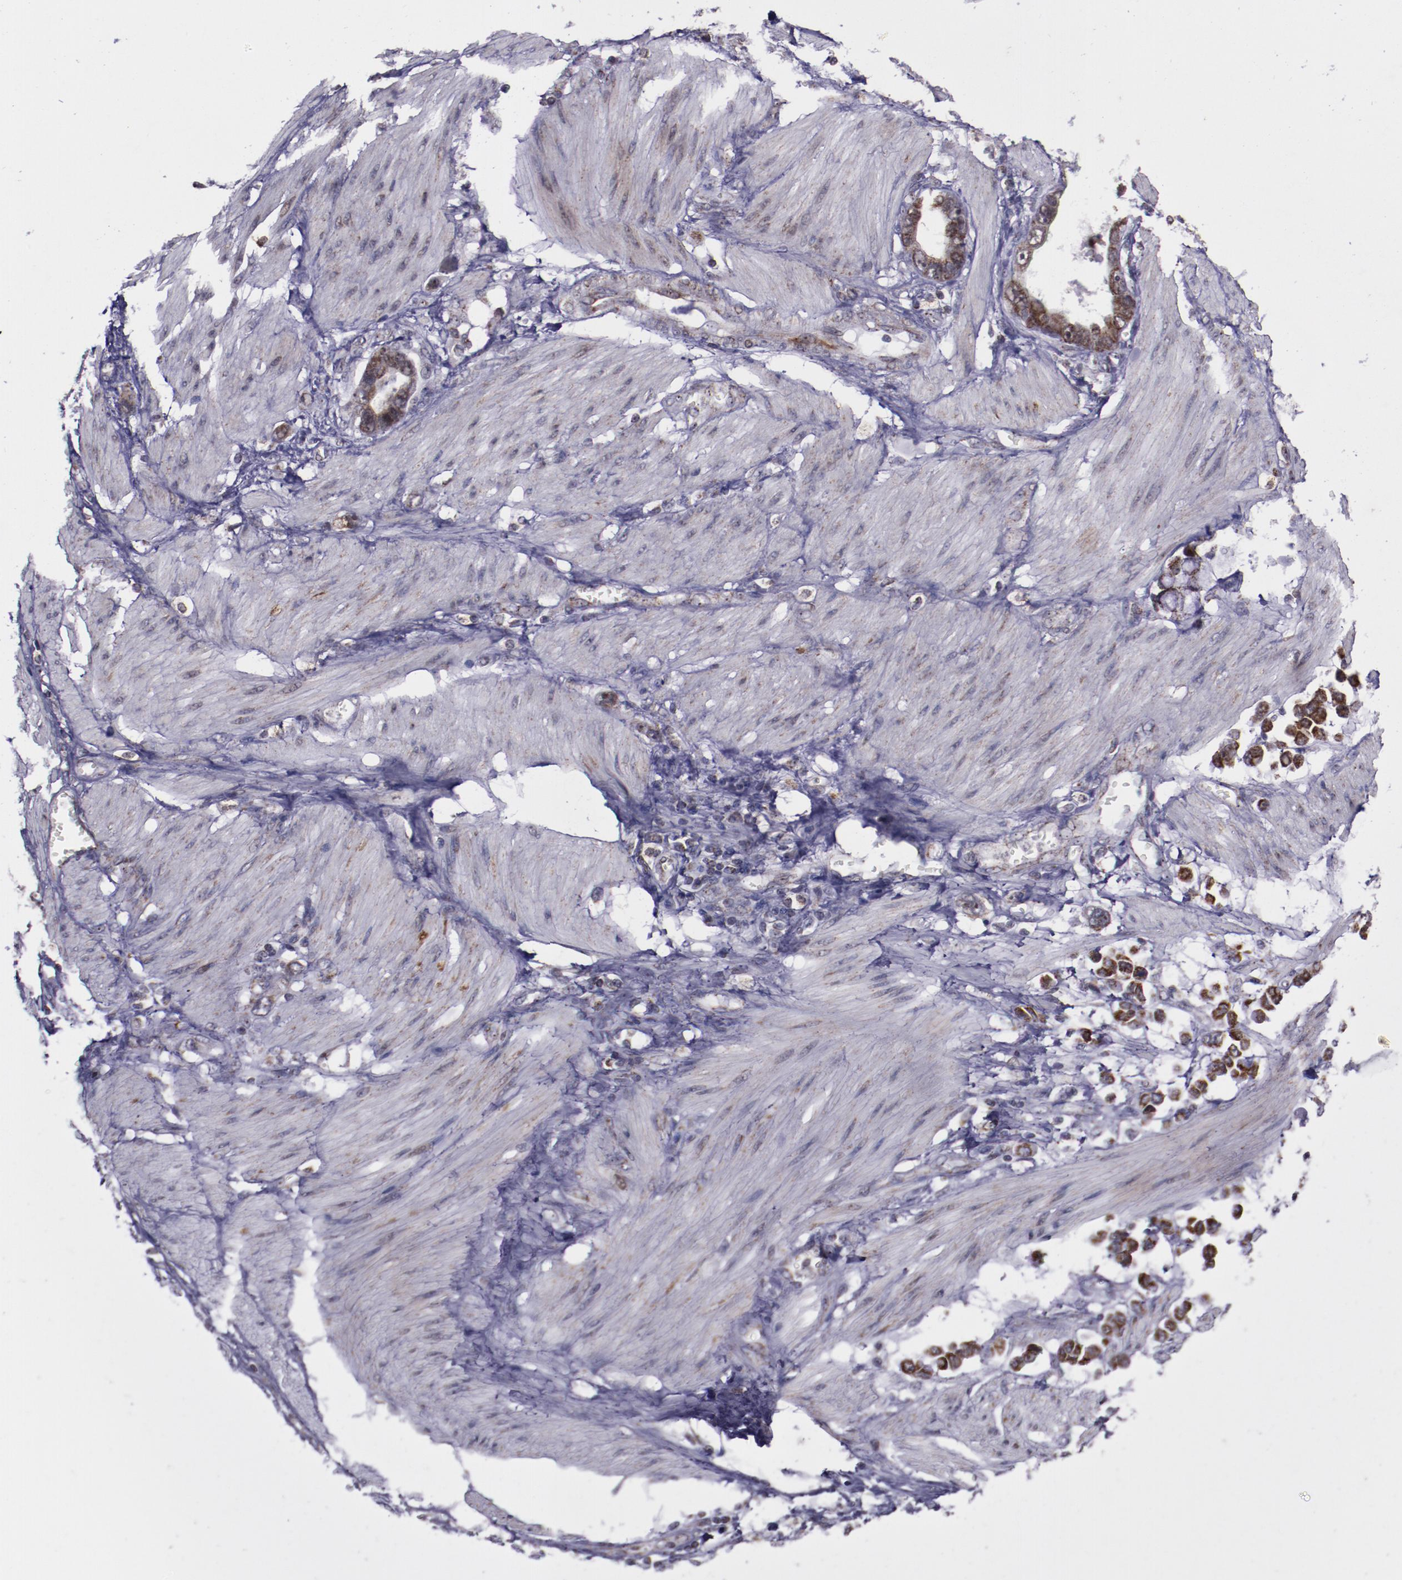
{"staining": {"intensity": "moderate", "quantity": ">75%", "location": "cytoplasmic/membranous"}, "tissue": "stomach cancer", "cell_type": "Tumor cells", "image_type": "cancer", "snomed": [{"axis": "morphology", "description": "Adenocarcinoma, NOS"}, {"axis": "topography", "description": "Stomach"}], "caption": "Tumor cells show medium levels of moderate cytoplasmic/membranous positivity in about >75% of cells in human stomach adenocarcinoma.", "gene": "LONP1", "patient": {"sex": "male", "age": 78}}